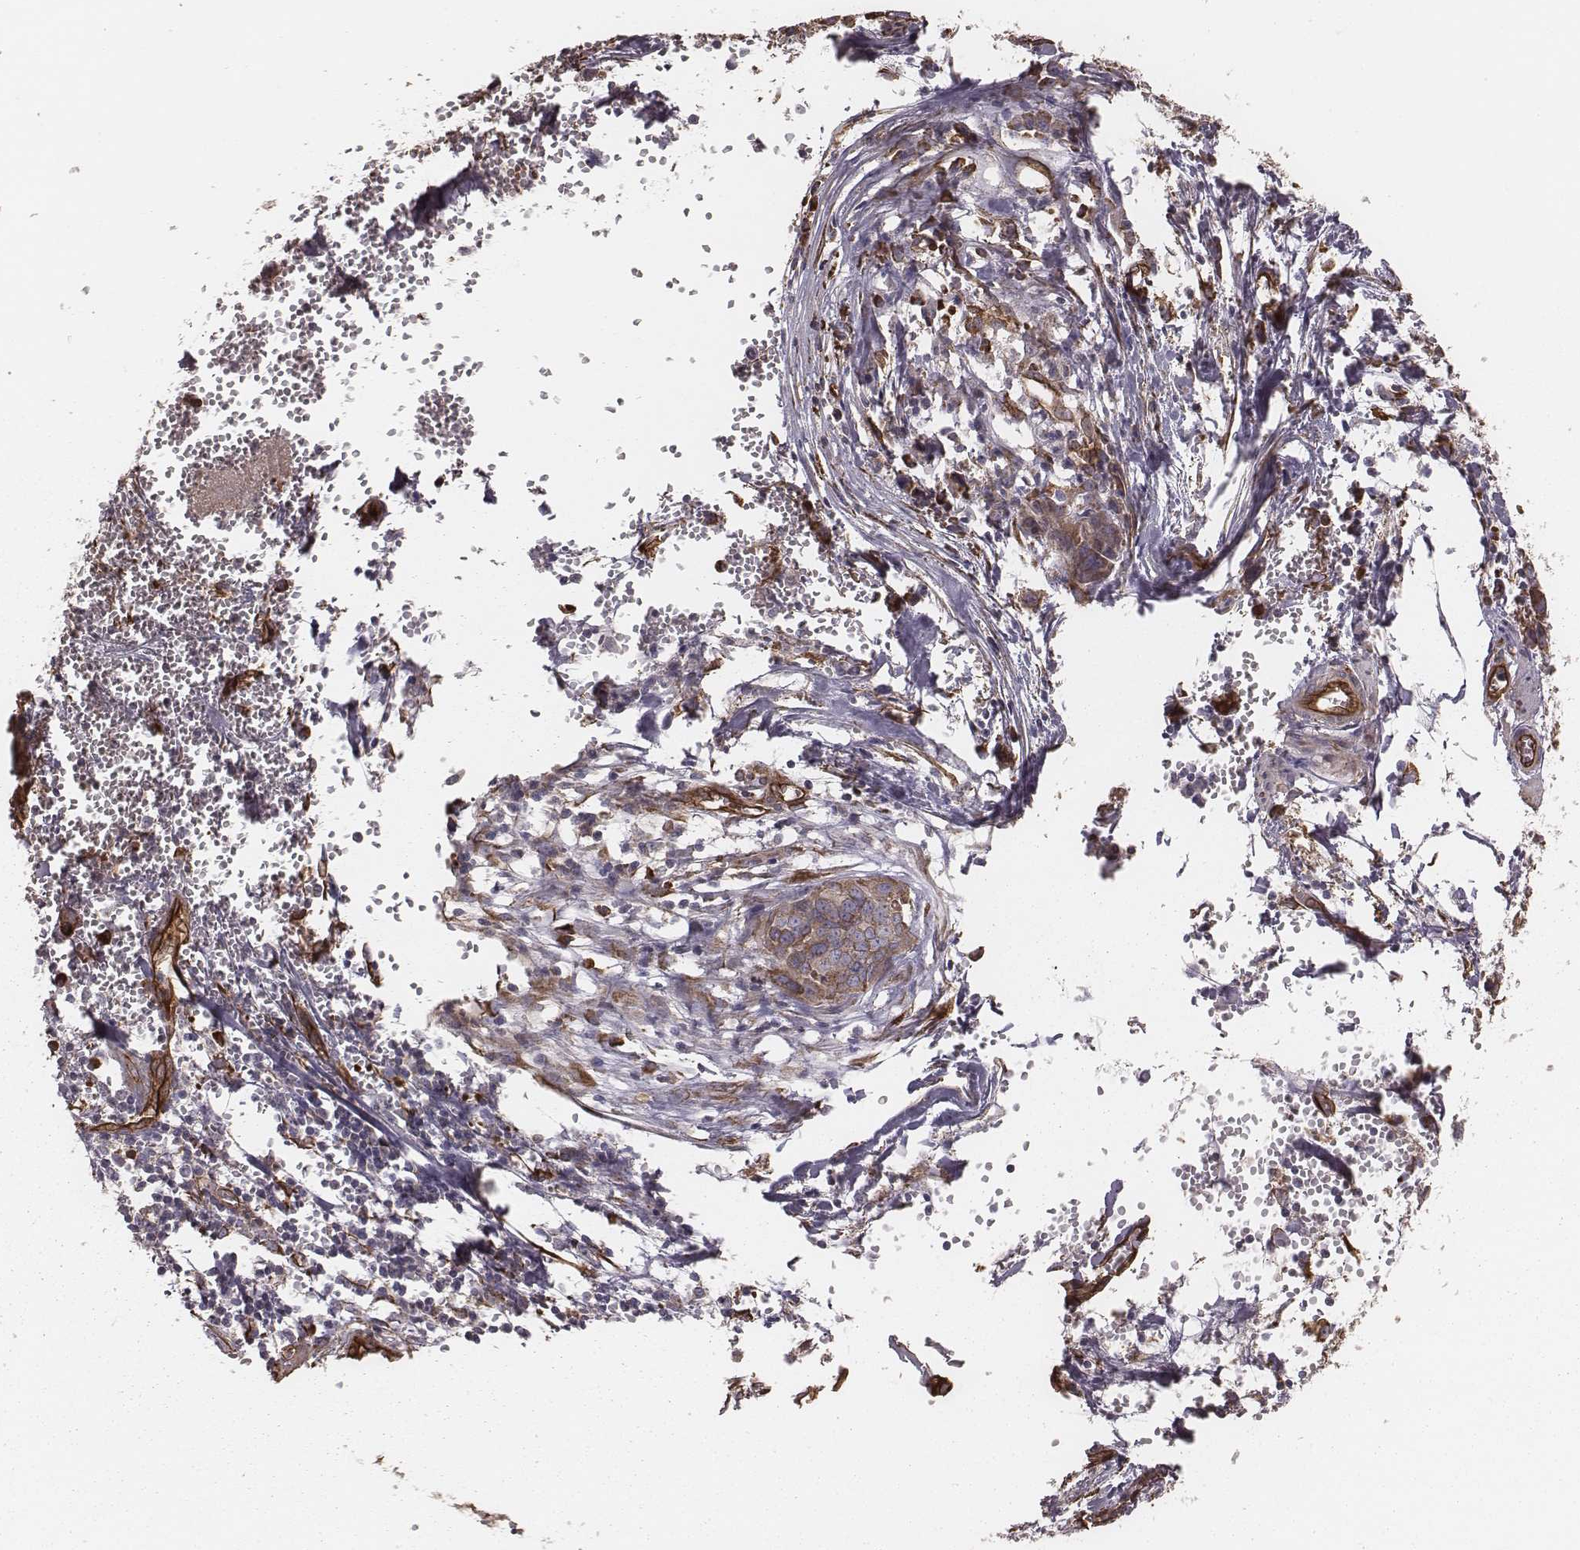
{"staining": {"intensity": "weak", "quantity": ">75%", "location": "cytoplasmic/membranous"}, "tissue": "ovarian cancer", "cell_type": "Tumor cells", "image_type": "cancer", "snomed": [{"axis": "morphology", "description": "Carcinoma, endometroid"}, {"axis": "topography", "description": "Ovary"}], "caption": "Human endometroid carcinoma (ovarian) stained with a brown dye reveals weak cytoplasmic/membranous positive positivity in about >75% of tumor cells.", "gene": "PALMD", "patient": {"sex": "female", "age": 78}}